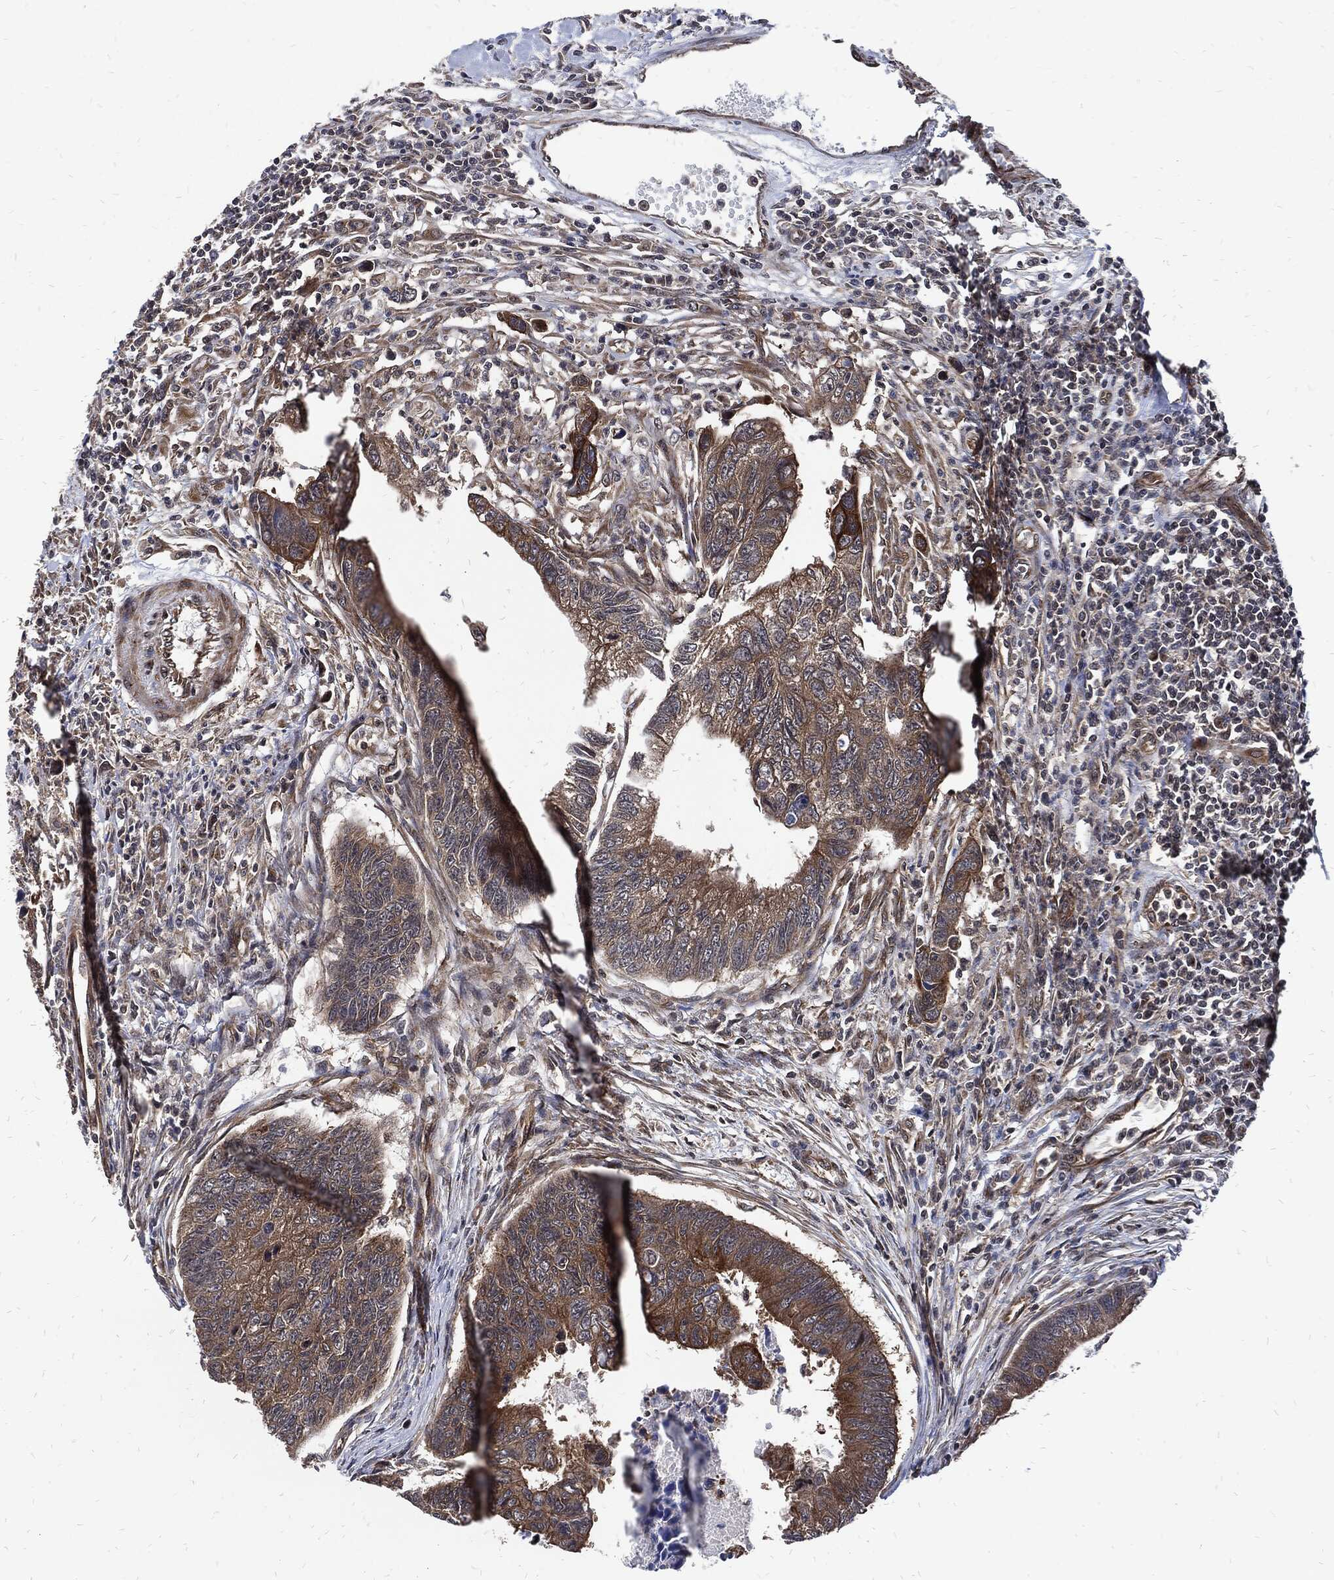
{"staining": {"intensity": "moderate", "quantity": "25%-75%", "location": "cytoplasmic/membranous"}, "tissue": "colorectal cancer", "cell_type": "Tumor cells", "image_type": "cancer", "snomed": [{"axis": "morphology", "description": "Adenocarcinoma, NOS"}, {"axis": "topography", "description": "Colon"}], "caption": "Protein expression analysis of colorectal adenocarcinoma demonstrates moderate cytoplasmic/membranous staining in about 25%-75% of tumor cells. Nuclei are stained in blue.", "gene": "DCTN1", "patient": {"sex": "female", "age": 65}}